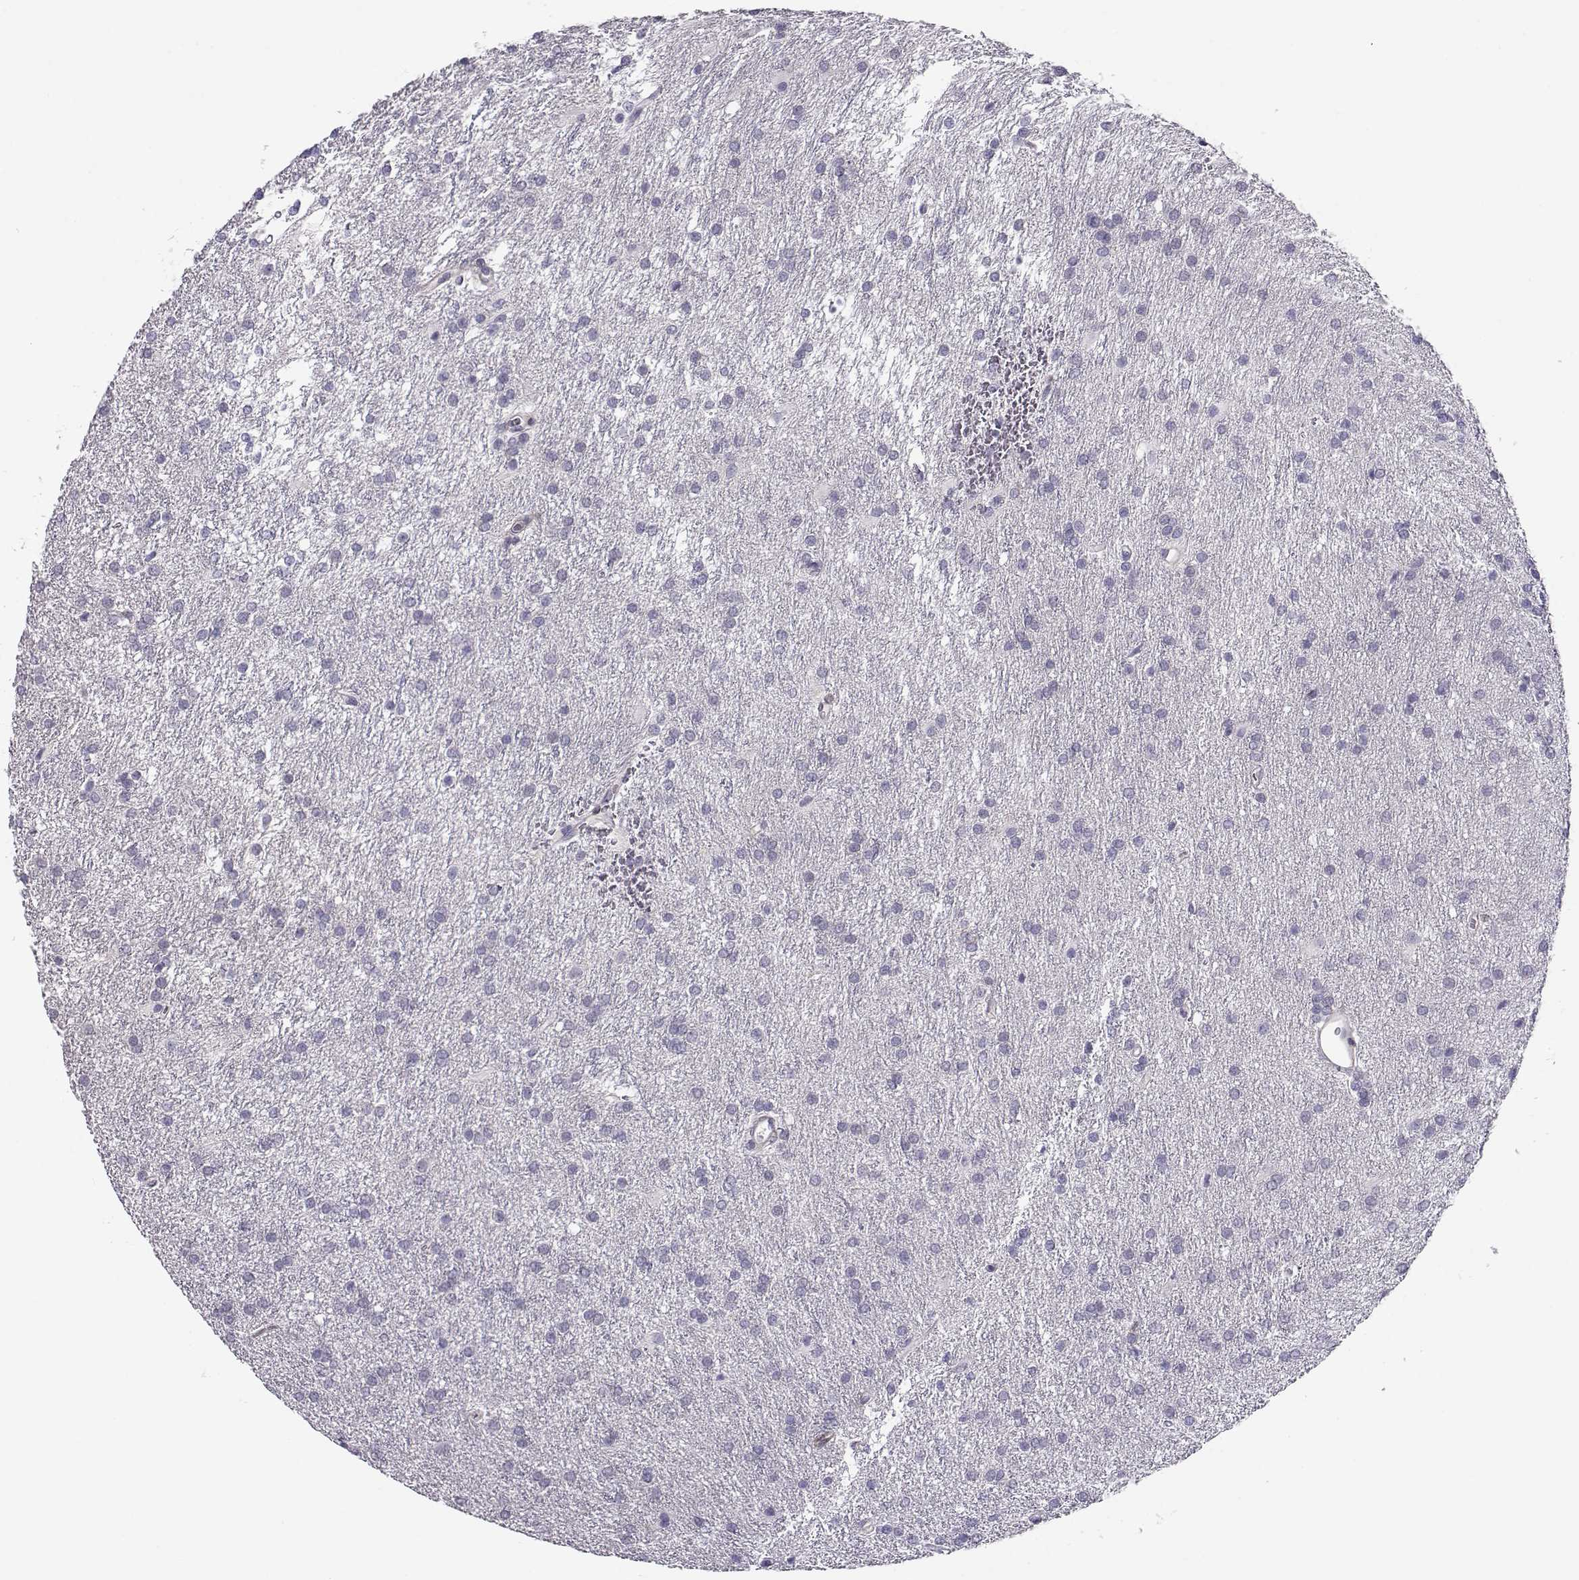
{"staining": {"intensity": "negative", "quantity": "none", "location": "none"}, "tissue": "glioma", "cell_type": "Tumor cells", "image_type": "cancer", "snomed": [{"axis": "morphology", "description": "Glioma, malignant, Low grade"}, {"axis": "topography", "description": "Brain"}], "caption": "IHC of malignant glioma (low-grade) reveals no positivity in tumor cells.", "gene": "CRX", "patient": {"sex": "female", "age": 32}}